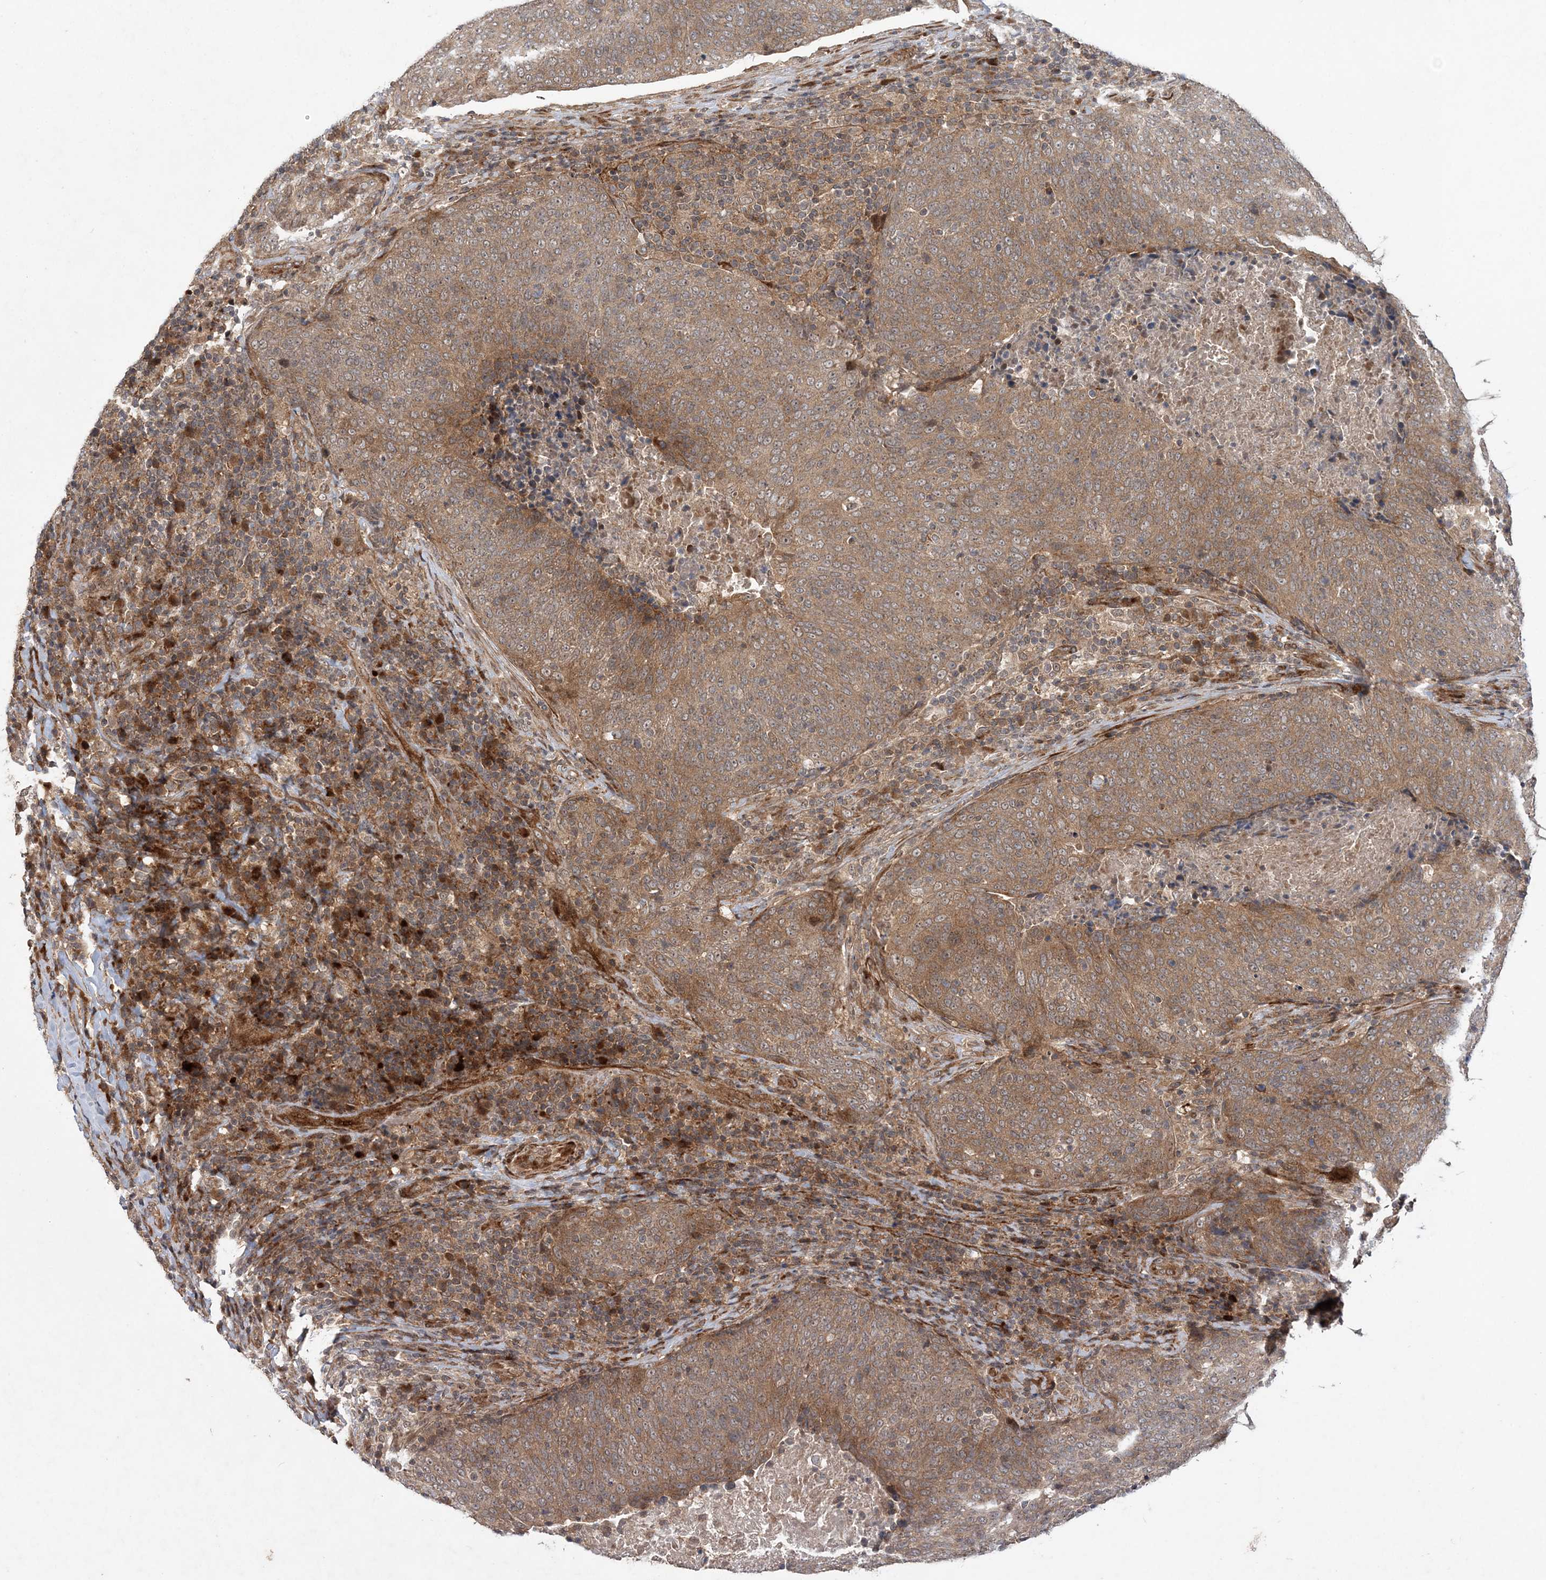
{"staining": {"intensity": "moderate", "quantity": ">75%", "location": "cytoplasmic/membranous"}, "tissue": "head and neck cancer", "cell_type": "Tumor cells", "image_type": "cancer", "snomed": [{"axis": "morphology", "description": "Squamous cell carcinoma, NOS"}, {"axis": "morphology", "description": "Squamous cell carcinoma, metastatic, NOS"}, {"axis": "topography", "description": "Lymph node"}, {"axis": "topography", "description": "Head-Neck"}], "caption": "Protein expression analysis of human head and neck cancer reveals moderate cytoplasmic/membranous staining in about >75% of tumor cells.", "gene": "UBTD2", "patient": {"sex": "male", "age": 62}}